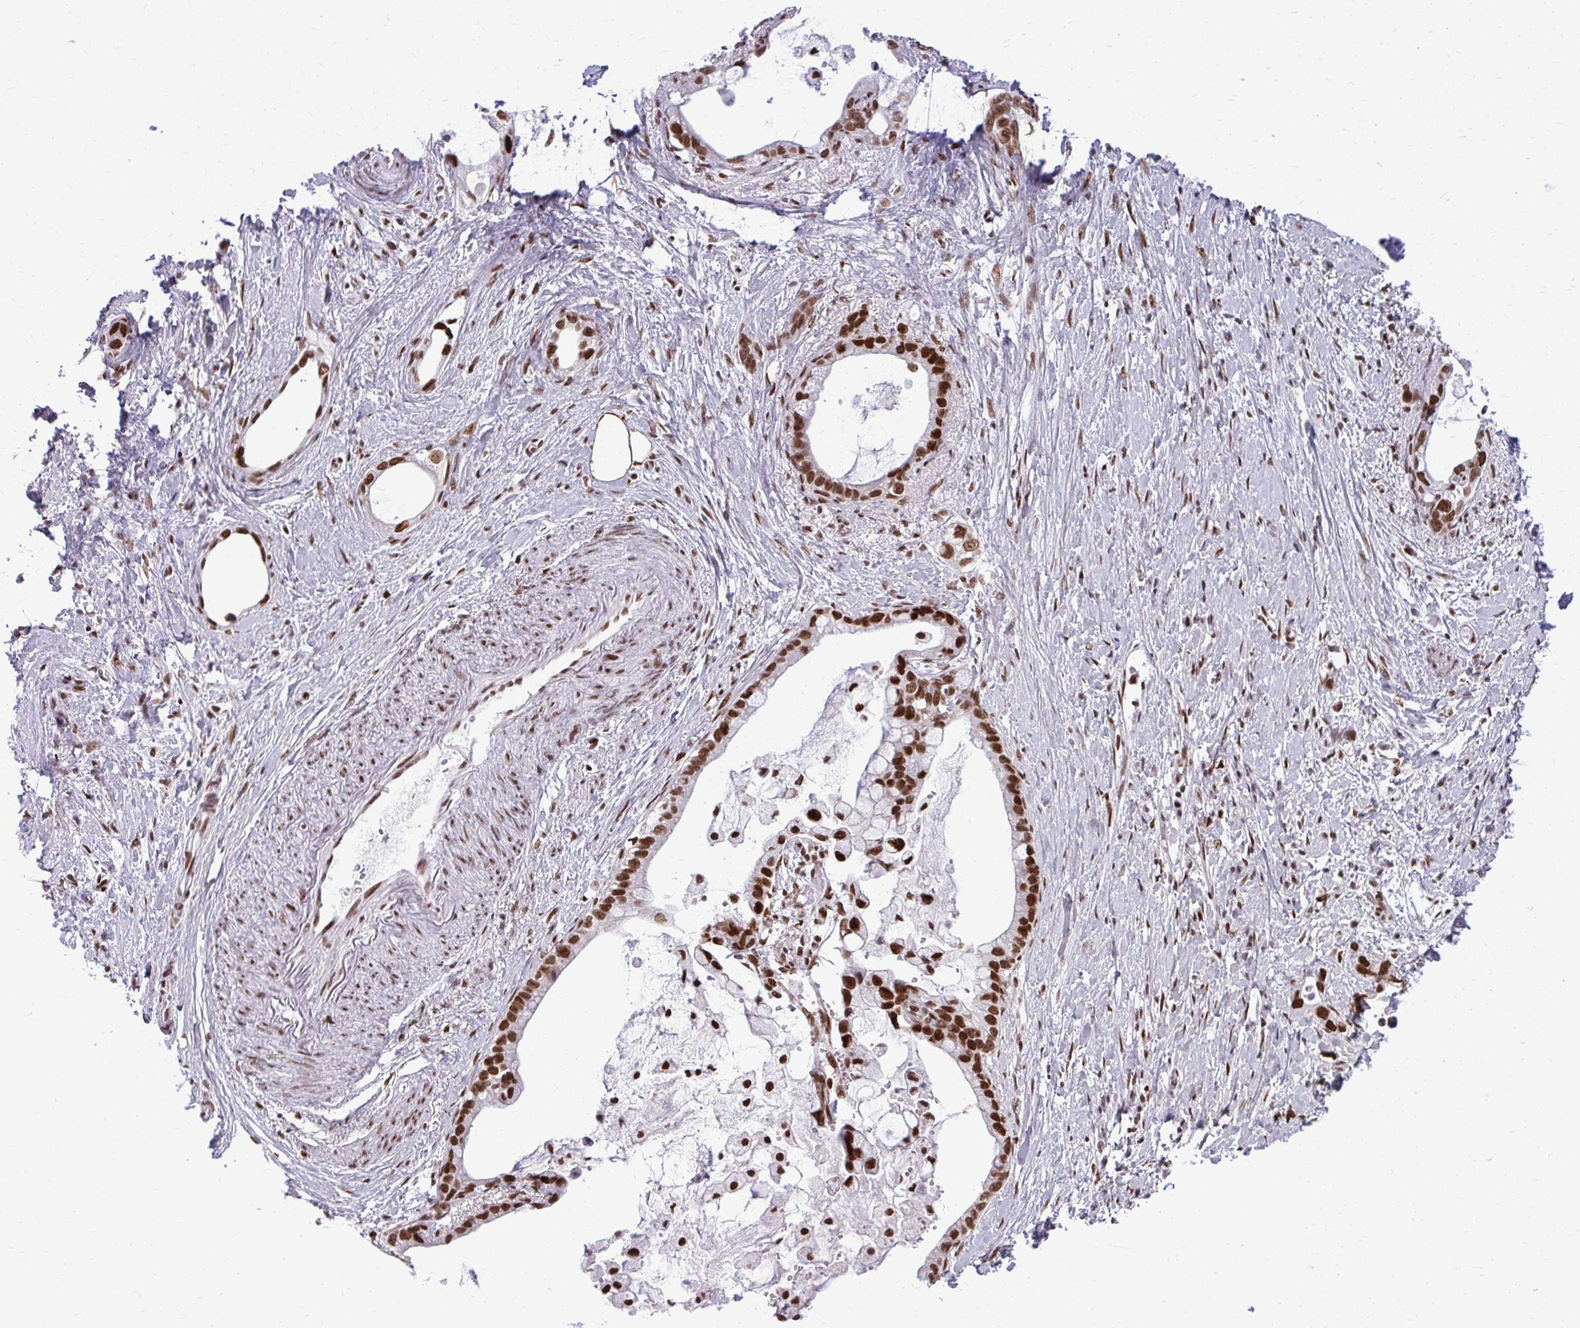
{"staining": {"intensity": "strong", "quantity": ">75%", "location": "nuclear"}, "tissue": "stomach cancer", "cell_type": "Tumor cells", "image_type": "cancer", "snomed": [{"axis": "morphology", "description": "Adenocarcinoma, NOS"}, {"axis": "topography", "description": "Stomach"}], "caption": "Protein expression analysis of human adenocarcinoma (stomach) reveals strong nuclear positivity in approximately >75% of tumor cells.", "gene": "CDYL", "patient": {"sex": "male", "age": 55}}